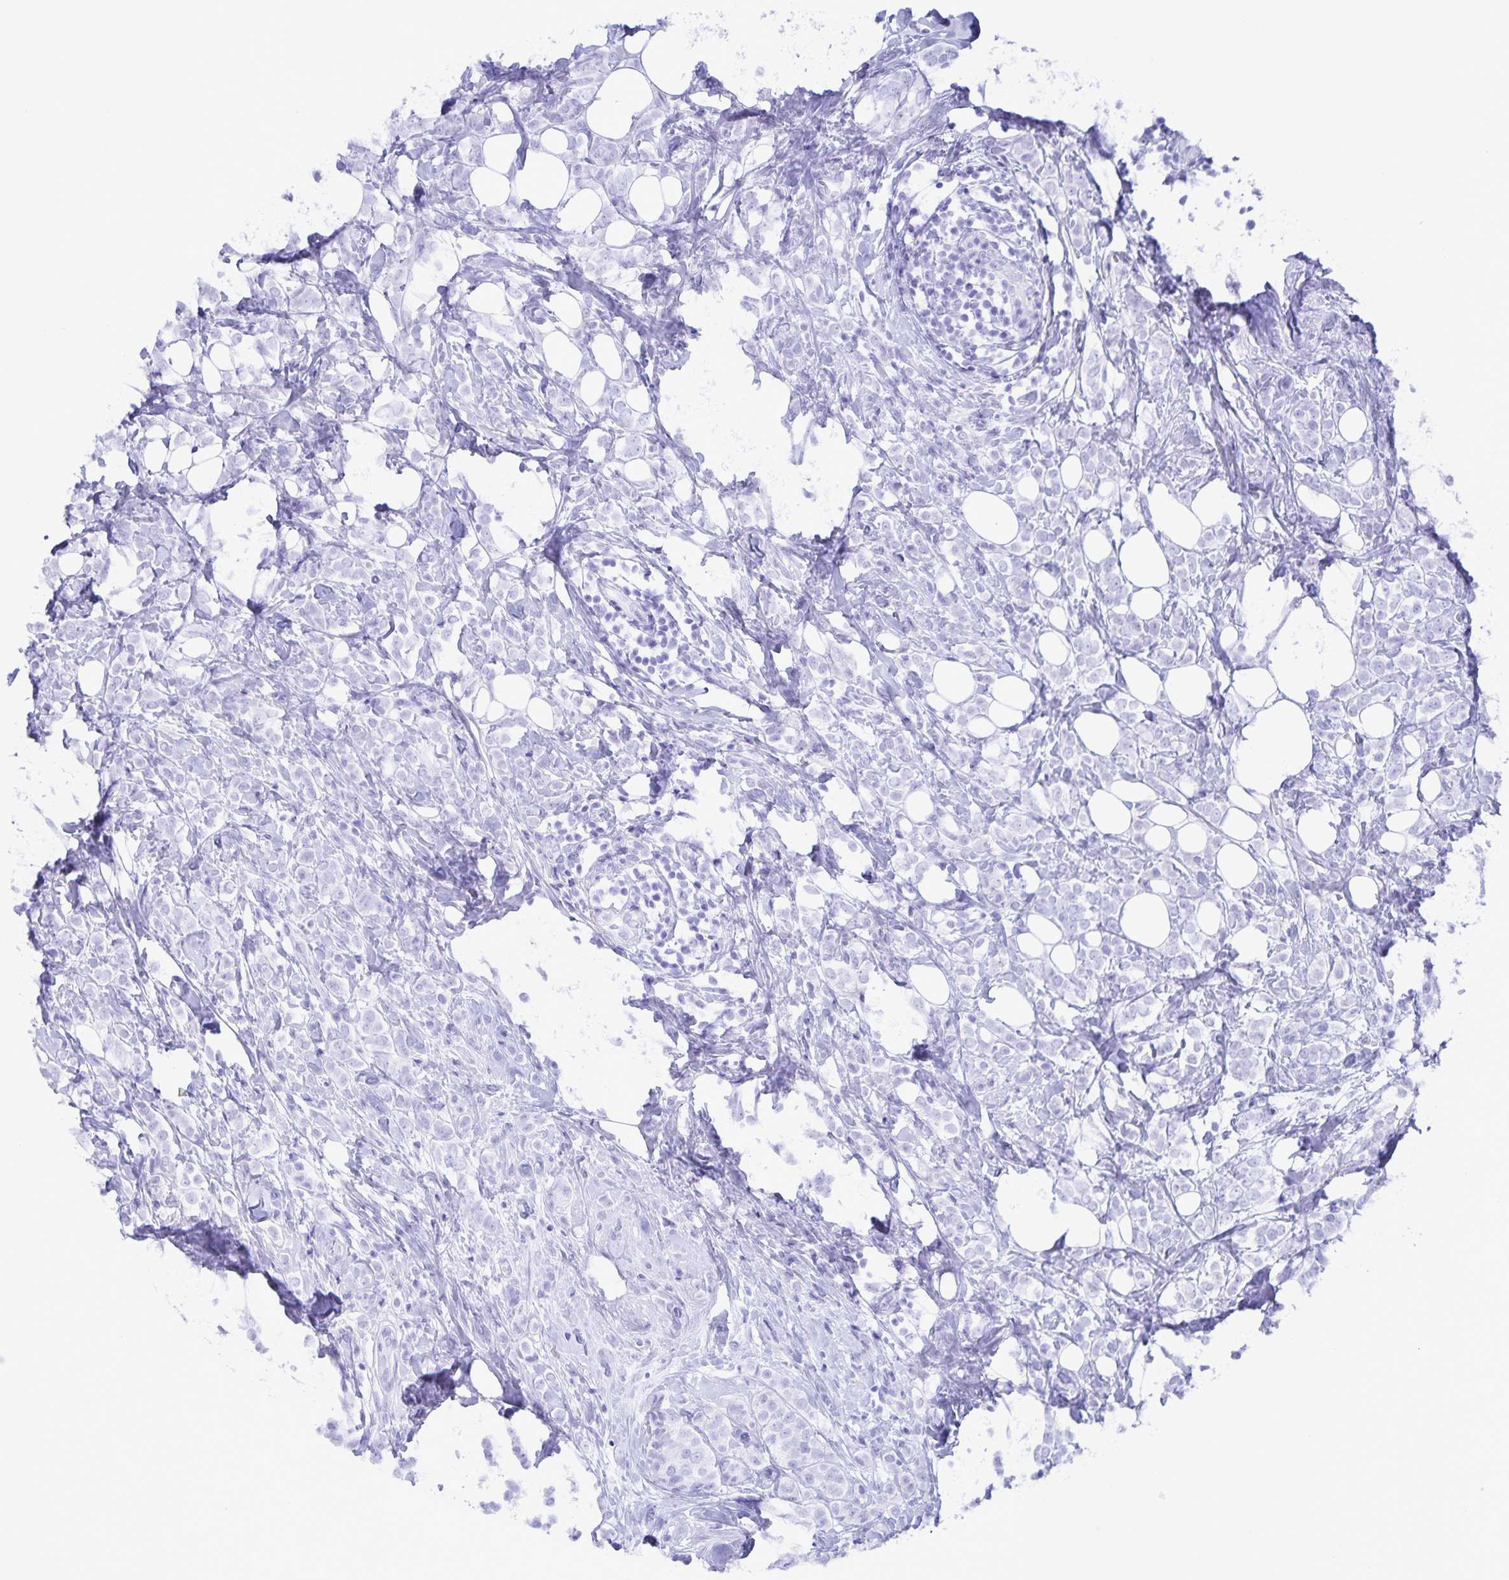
{"staining": {"intensity": "negative", "quantity": "none", "location": "none"}, "tissue": "breast cancer", "cell_type": "Tumor cells", "image_type": "cancer", "snomed": [{"axis": "morphology", "description": "Lobular carcinoma"}, {"axis": "topography", "description": "Breast"}], "caption": "This is an IHC micrograph of breast cancer. There is no positivity in tumor cells.", "gene": "AQP4", "patient": {"sex": "female", "age": 49}}